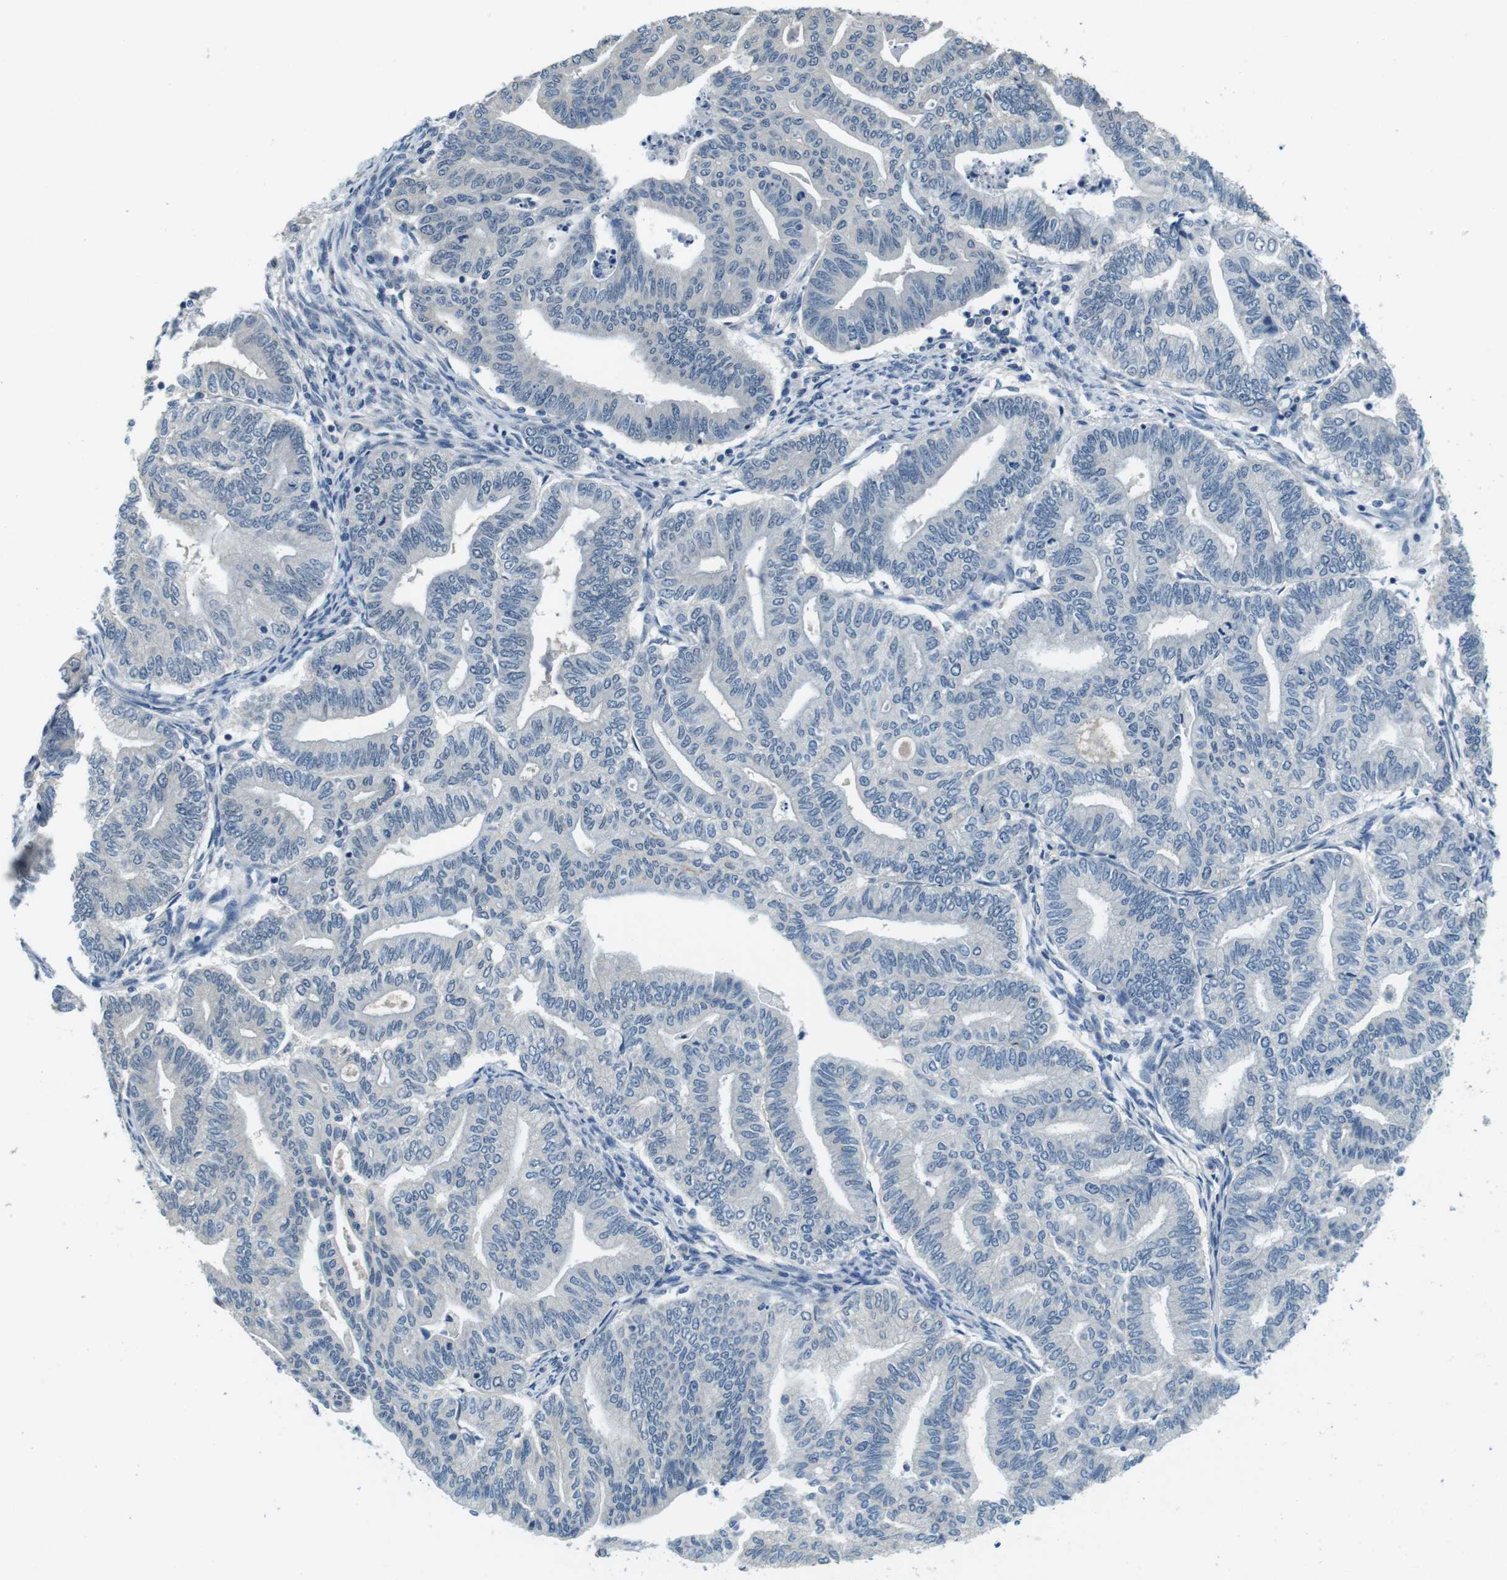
{"staining": {"intensity": "negative", "quantity": "none", "location": "none"}, "tissue": "endometrial cancer", "cell_type": "Tumor cells", "image_type": "cancer", "snomed": [{"axis": "morphology", "description": "Adenocarcinoma, NOS"}, {"axis": "topography", "description": "Endometrium"}], "caption": "The histopathology image displays no significant staining in tumor cells of endometrial cancer (adenocarcinoma).", "gene": "DTNA", "patient": {"sex": "female", "age": 79}}